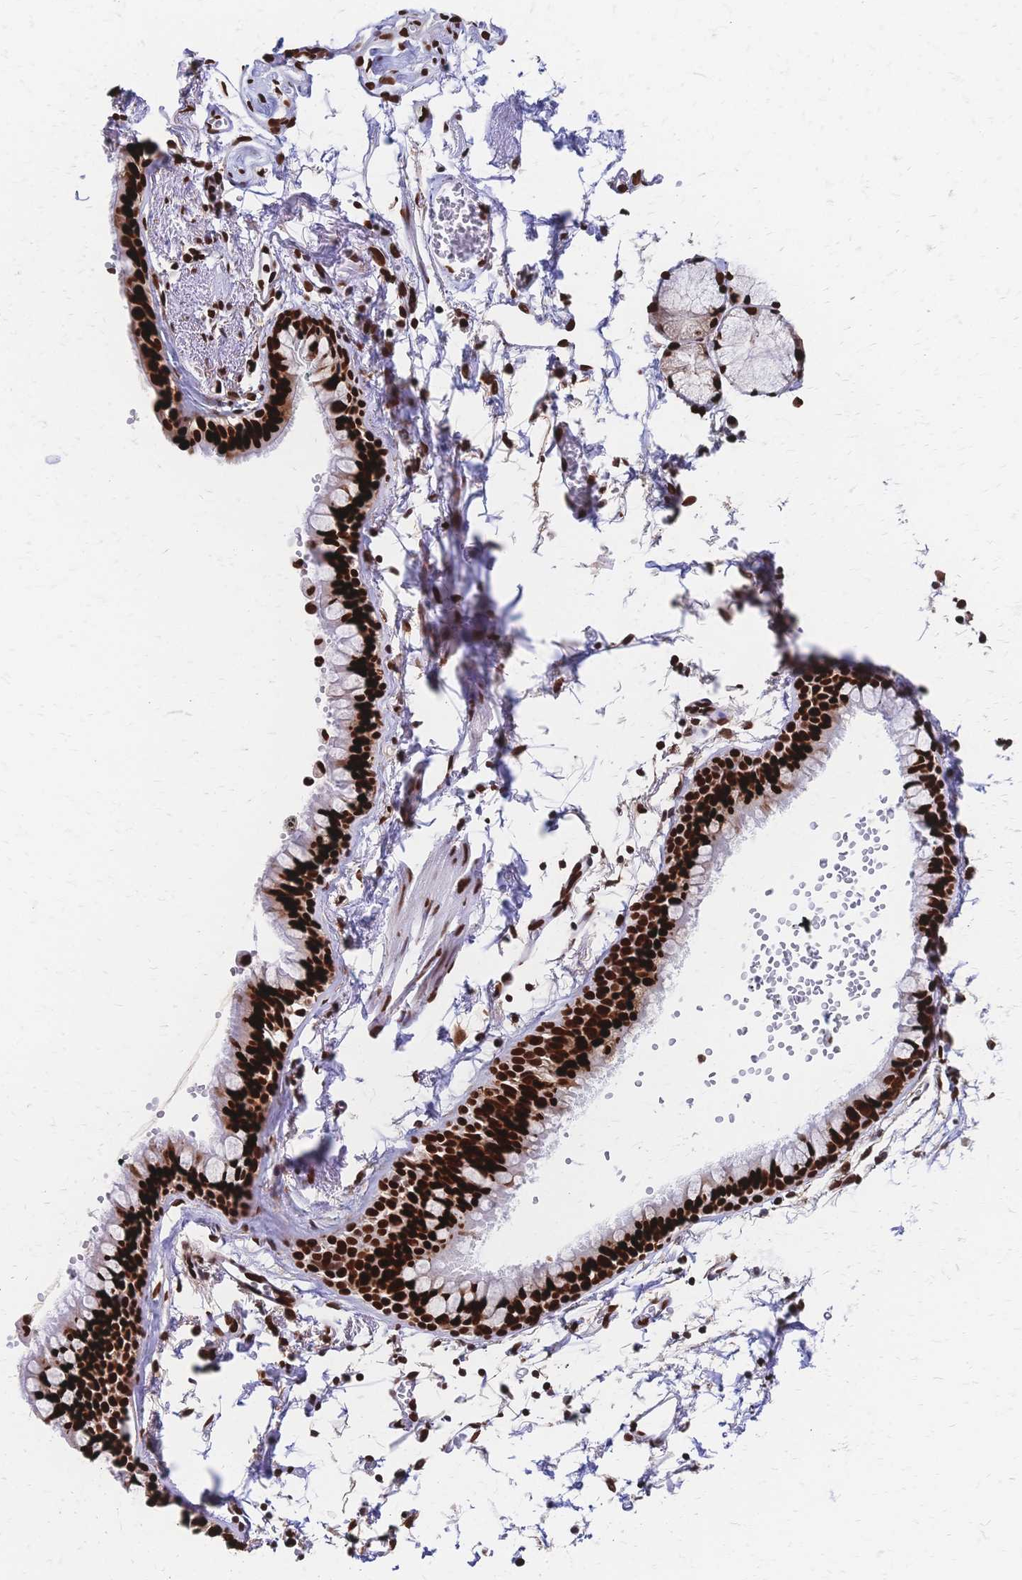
{"staining": {"intensity": "strong", "quantity": ">75%", "location": "nuclear"}, "tissue": "bronchus", "cell_type": "Respiratory epithelial cells", "image_type": "normal", "snomed": [{"axis": "morphology", "description": "Normal tissue, NOS"}, {"axis": "topography", "description": "Cartilage tissue"}, {"axis": "topography", "description": "Bronchus"}], "caption": "A histopathology image of human bronchus stained for a protein exhibits strong nuclear brown staining in respiratory epithelial cells.", "gene": "HDGF", "patient": {"sex": "female", "age": 59}}